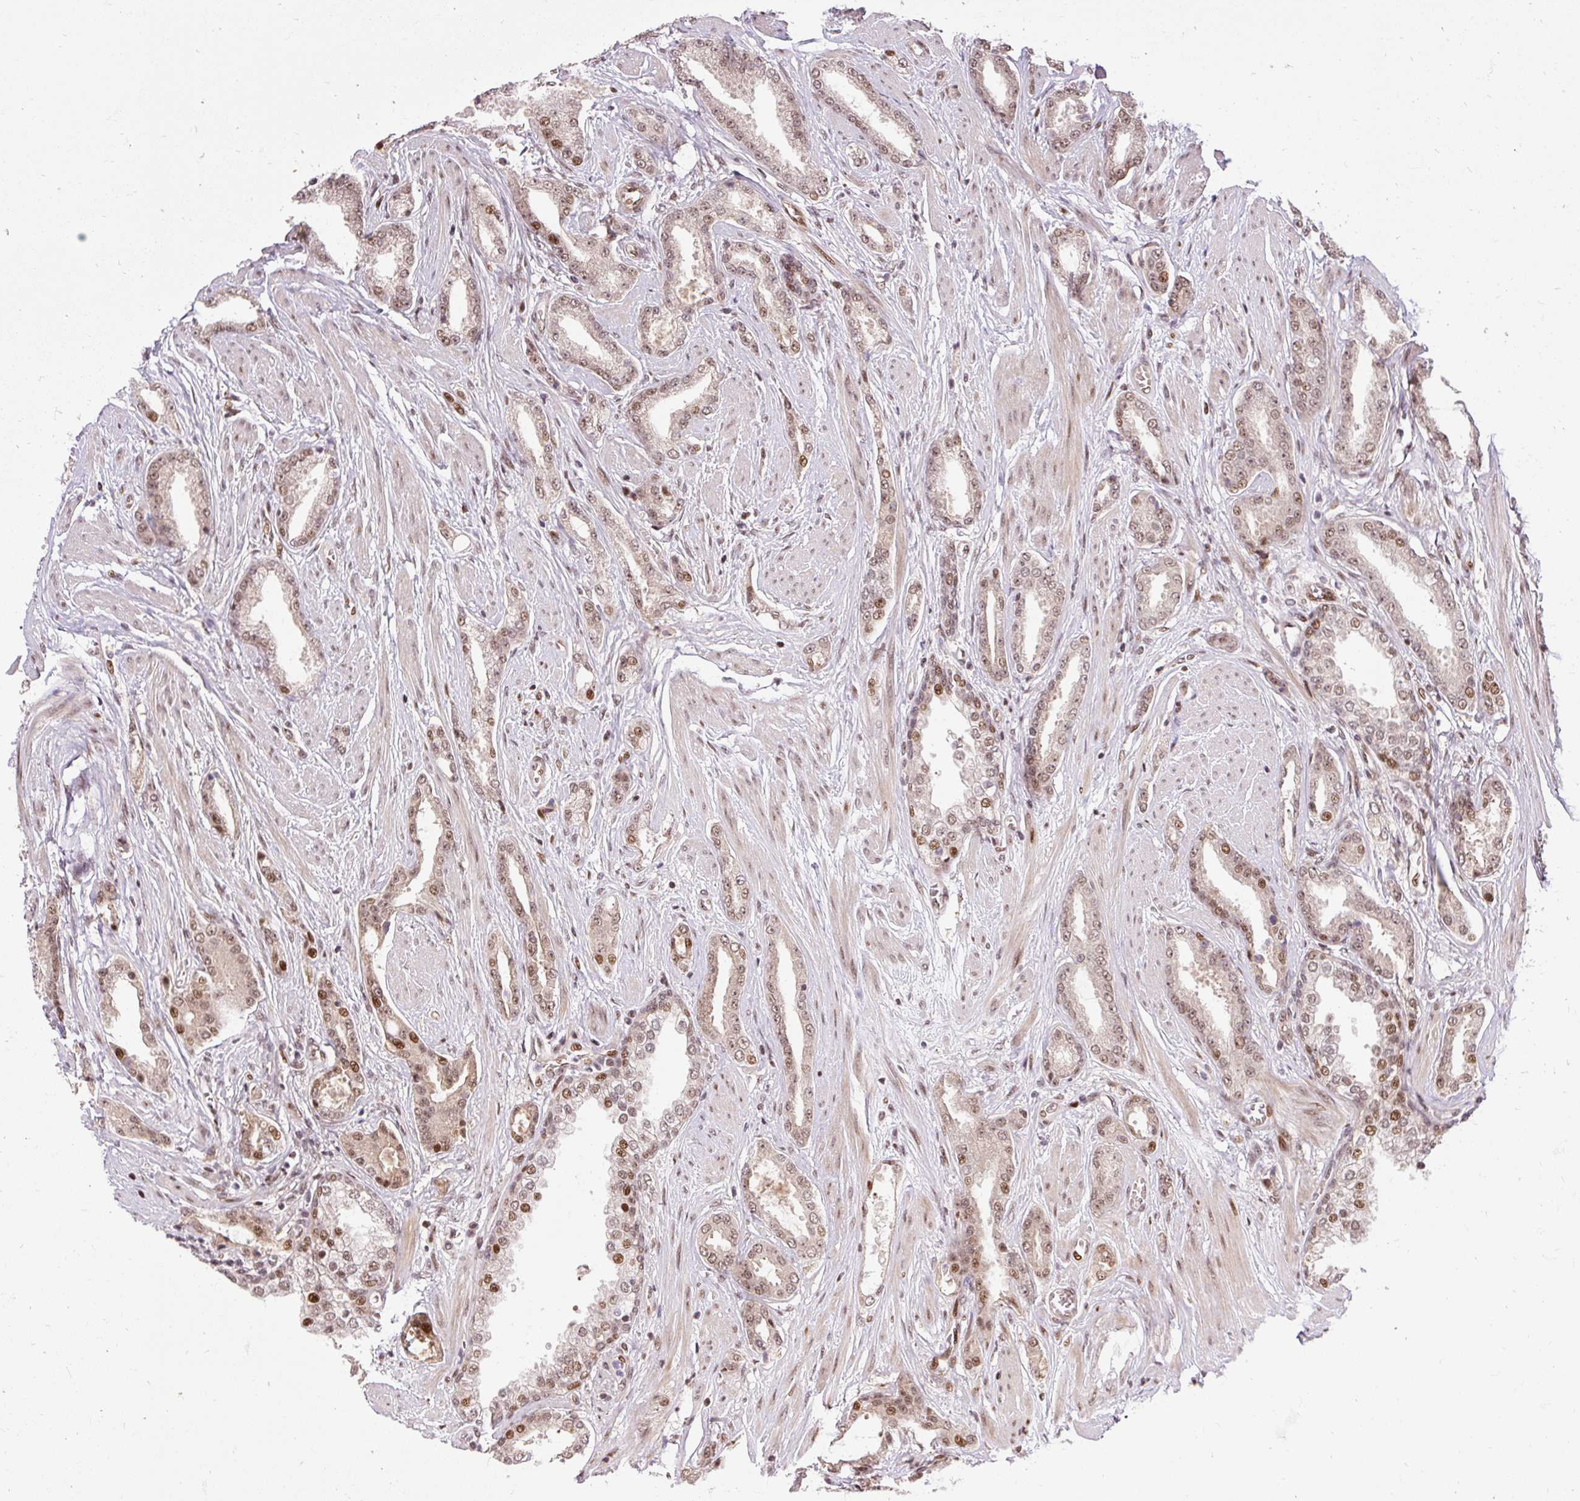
{"staining": {"intensity": "moderate", "quantity": ">75%", "location": "nuclear"}, "tissue": "prostate cancer", "cell_type": "Tumor cells", "image_type": "cancer", "snomed": [{"axis": "morphology", "description": "Adenocarcinoma, Low grade"}, {"axis": "topography", "description": "Prostate"}], "caption": "Immunohistochemistry (IHC) of prostate cancer reveals medium levels of moderate nuclear expression in approximately >75% of tumor cells. (DAB (3,3'-diaminobenzidine) = brown stain, brightfield microscopy at high magnification).", "gene": "MECOM", "patient": {"sex": "male", "age": 42}}